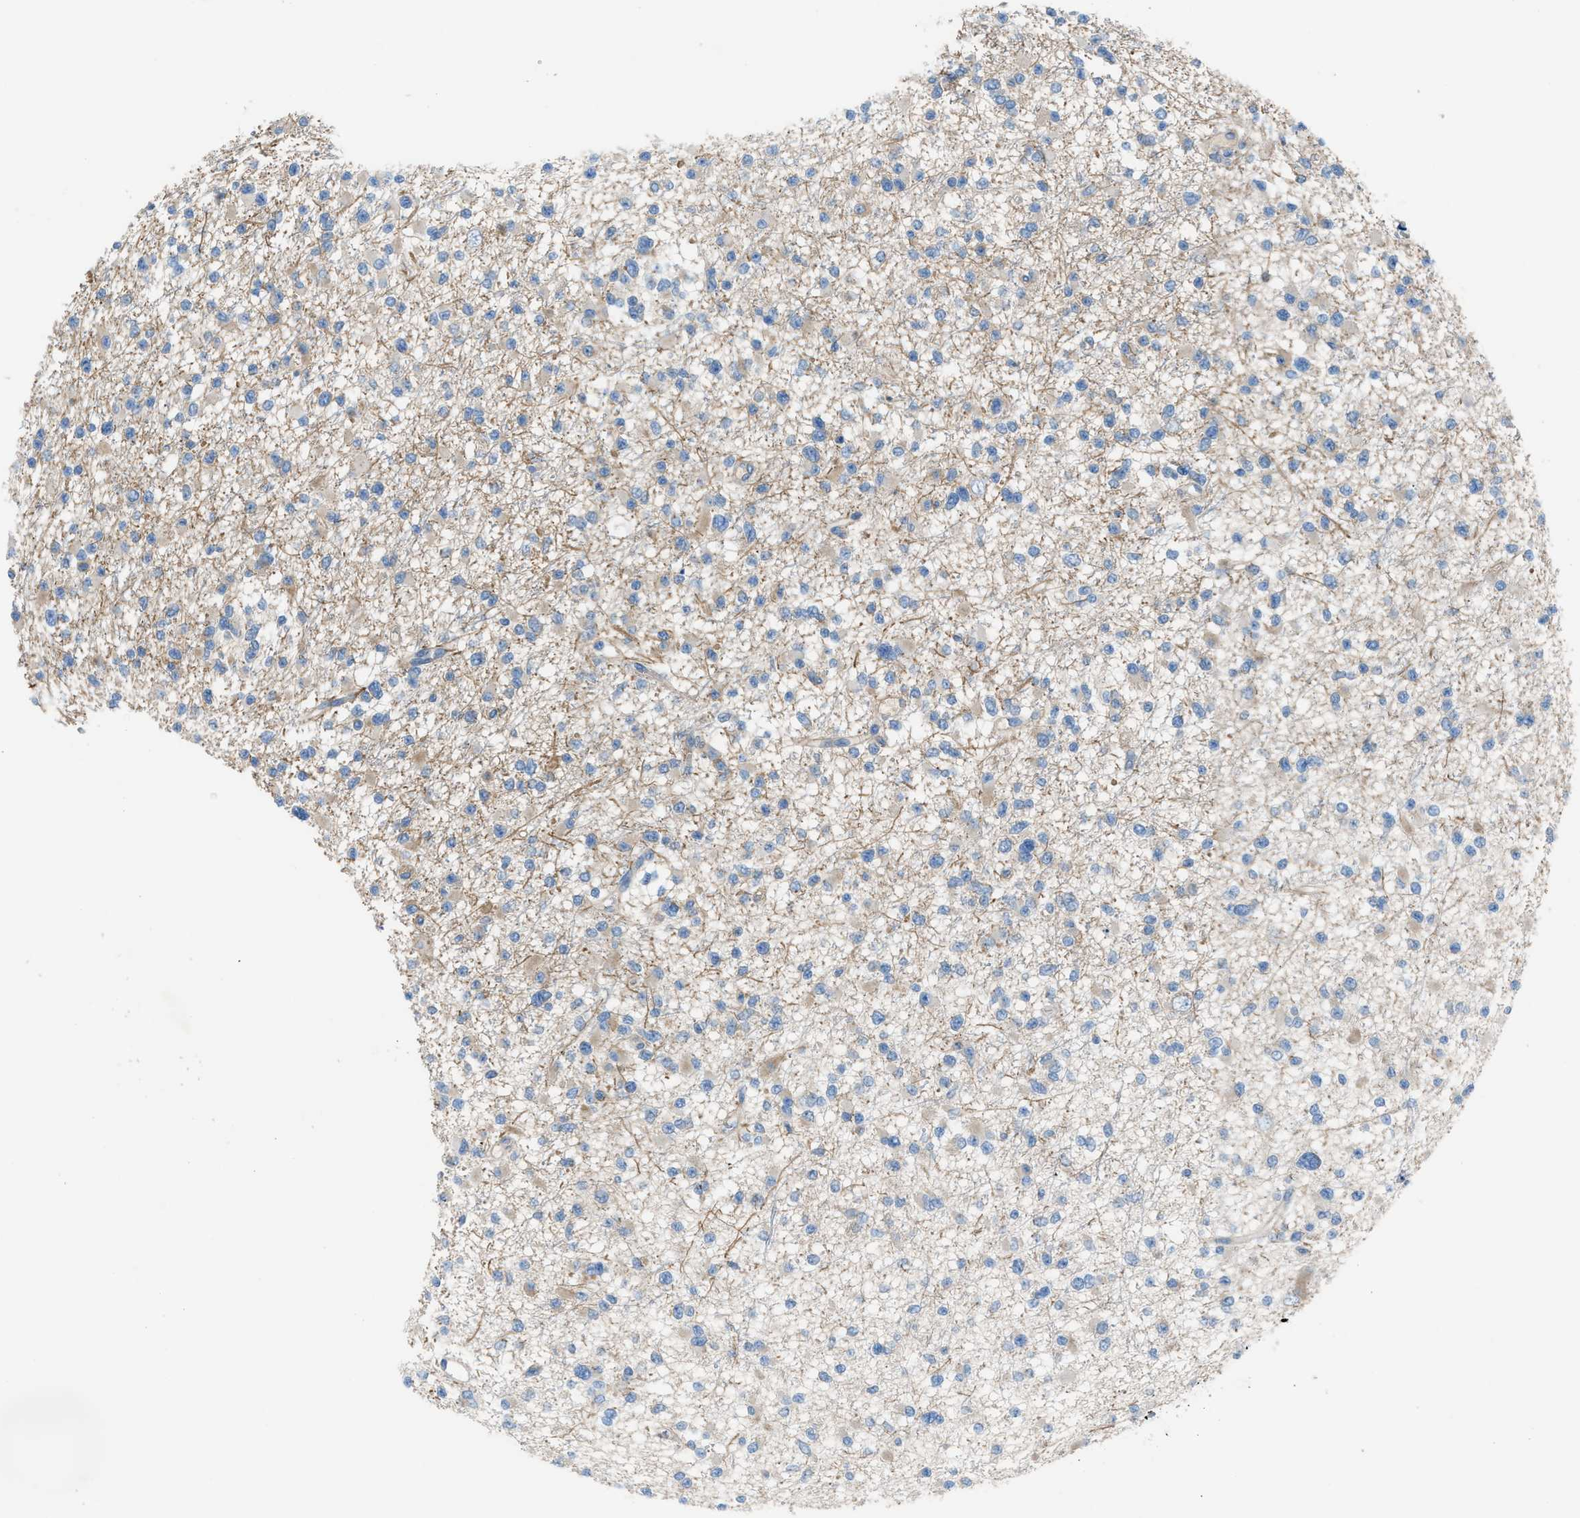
{"staining": {"intensity": "negative", "quantity": "none", "location": "none"}, "tissue": "glioma", "cell_type": "Tumor cells", "image_type": "cancer", "snomed": [{"axis": "morphology", "description": "Glioma, malignant, Low grade"}, {"axis": "topography", "description": "Brain"}], "caption": "Tumor cells show no significant protein staining in glioma.", "gene": "AOAH", "patient": {"sex": "female", "age": 22}}